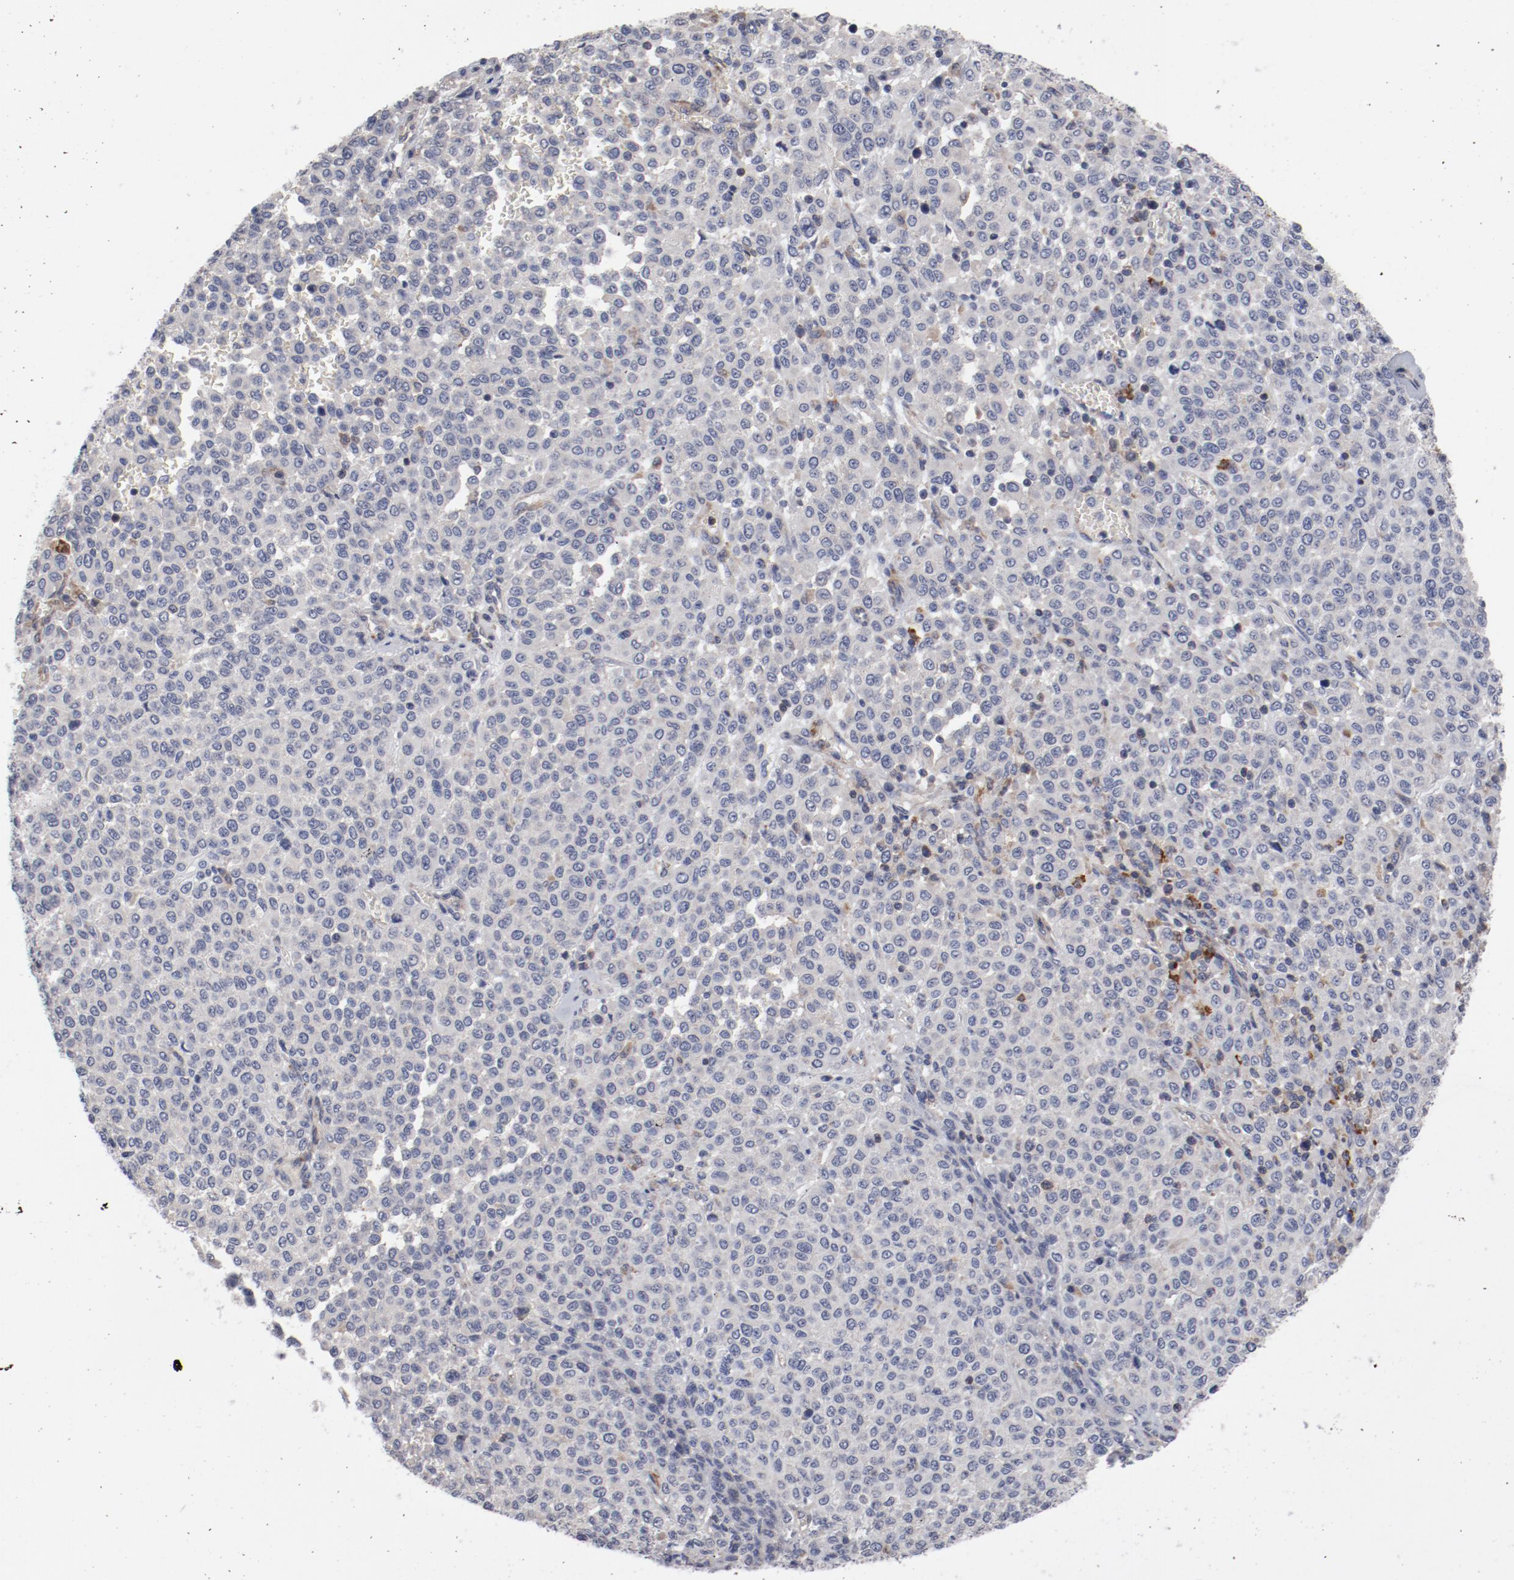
{"staining": {"intensity": "negative", "quantity": "none", "location": "none"}, "tissue": "melanoma", "cell_type": "Tumor cells", "image_type": "cancer", "snomed": [{"axis": "morphology", "description": "Malignant melanoma, Metastatic site"}, {"axis": "topography", "description": "Pancreas"}], "caption": "Melanoma stained for a protein using immunohistochemistry (IHC) shows no positivity tumor cells.", "gene": "CBL", "patient": {"sex": "female", "age": 30}}